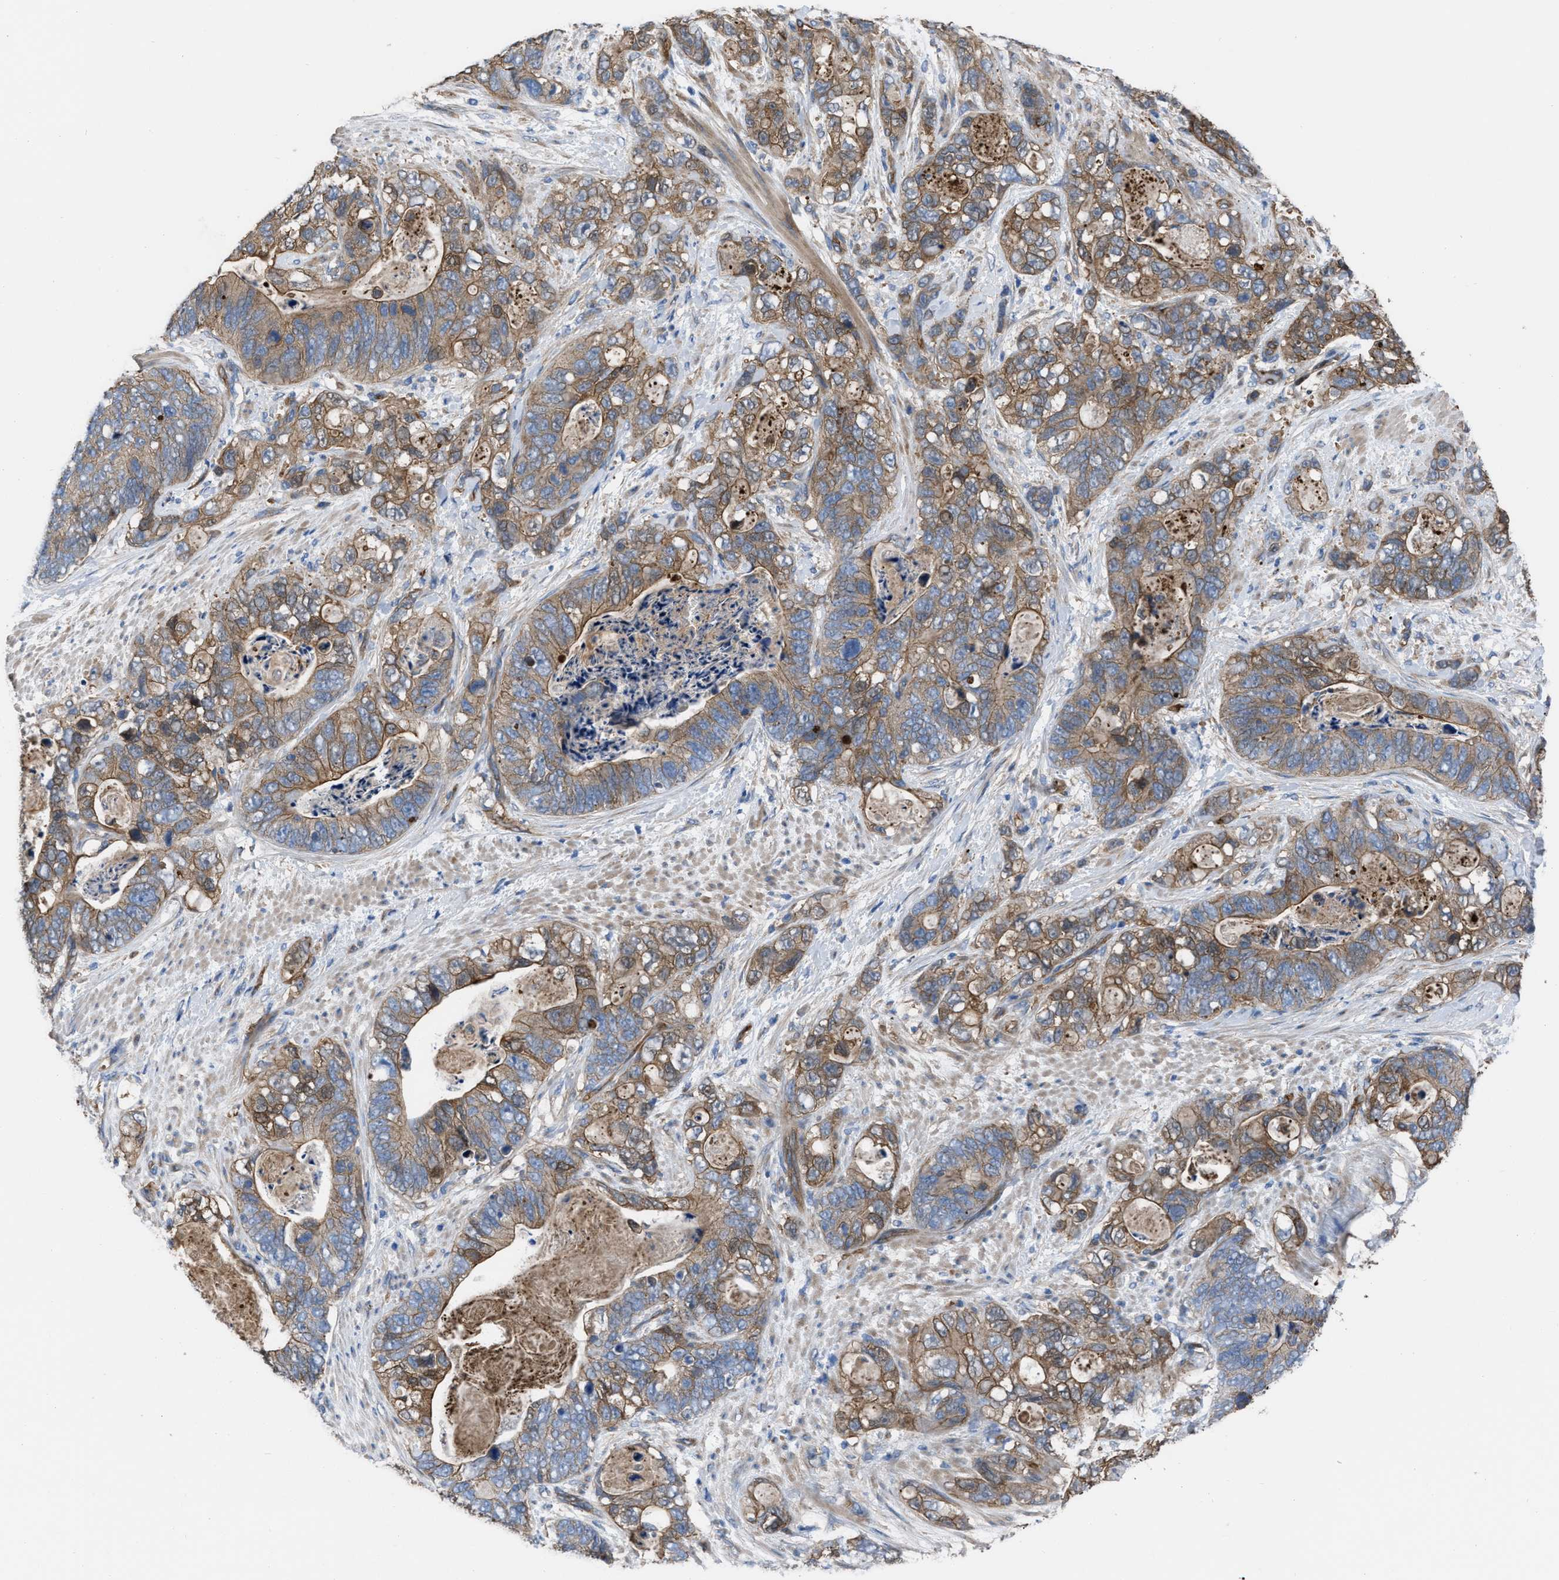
{"staining": {"intensity": "moderate", "quantity": ">75%", "location": "cytoplasmic/membranous"}, "tissue": "stomach cancer", "cell_type": "Tumor cells", "image_type": "cancer", "snomed": [{"axis": "morphology", "description": "Normal tissue, NOS"}, {"axis": "morphology", "description": "Adenocarcinoma, NOS"}, {"axis": "topography", "description": "Stomach"}], "caption": "IHC staining of stomach cancer (adenocarcinoma), which exhibits medium levels of moderate cytoplasmic/membranous staining in about >75% of tumor cells indicating moderate cytoplasmic/membranous protein staining. The staining was performed using DAB (3,3'-diaminobenzidine) (brown) for protein detection and nuclei were counterstained in hematoxylin (blue).", "gene": "TRIOBP", "patient": {"sex": "female", "age": 89}}